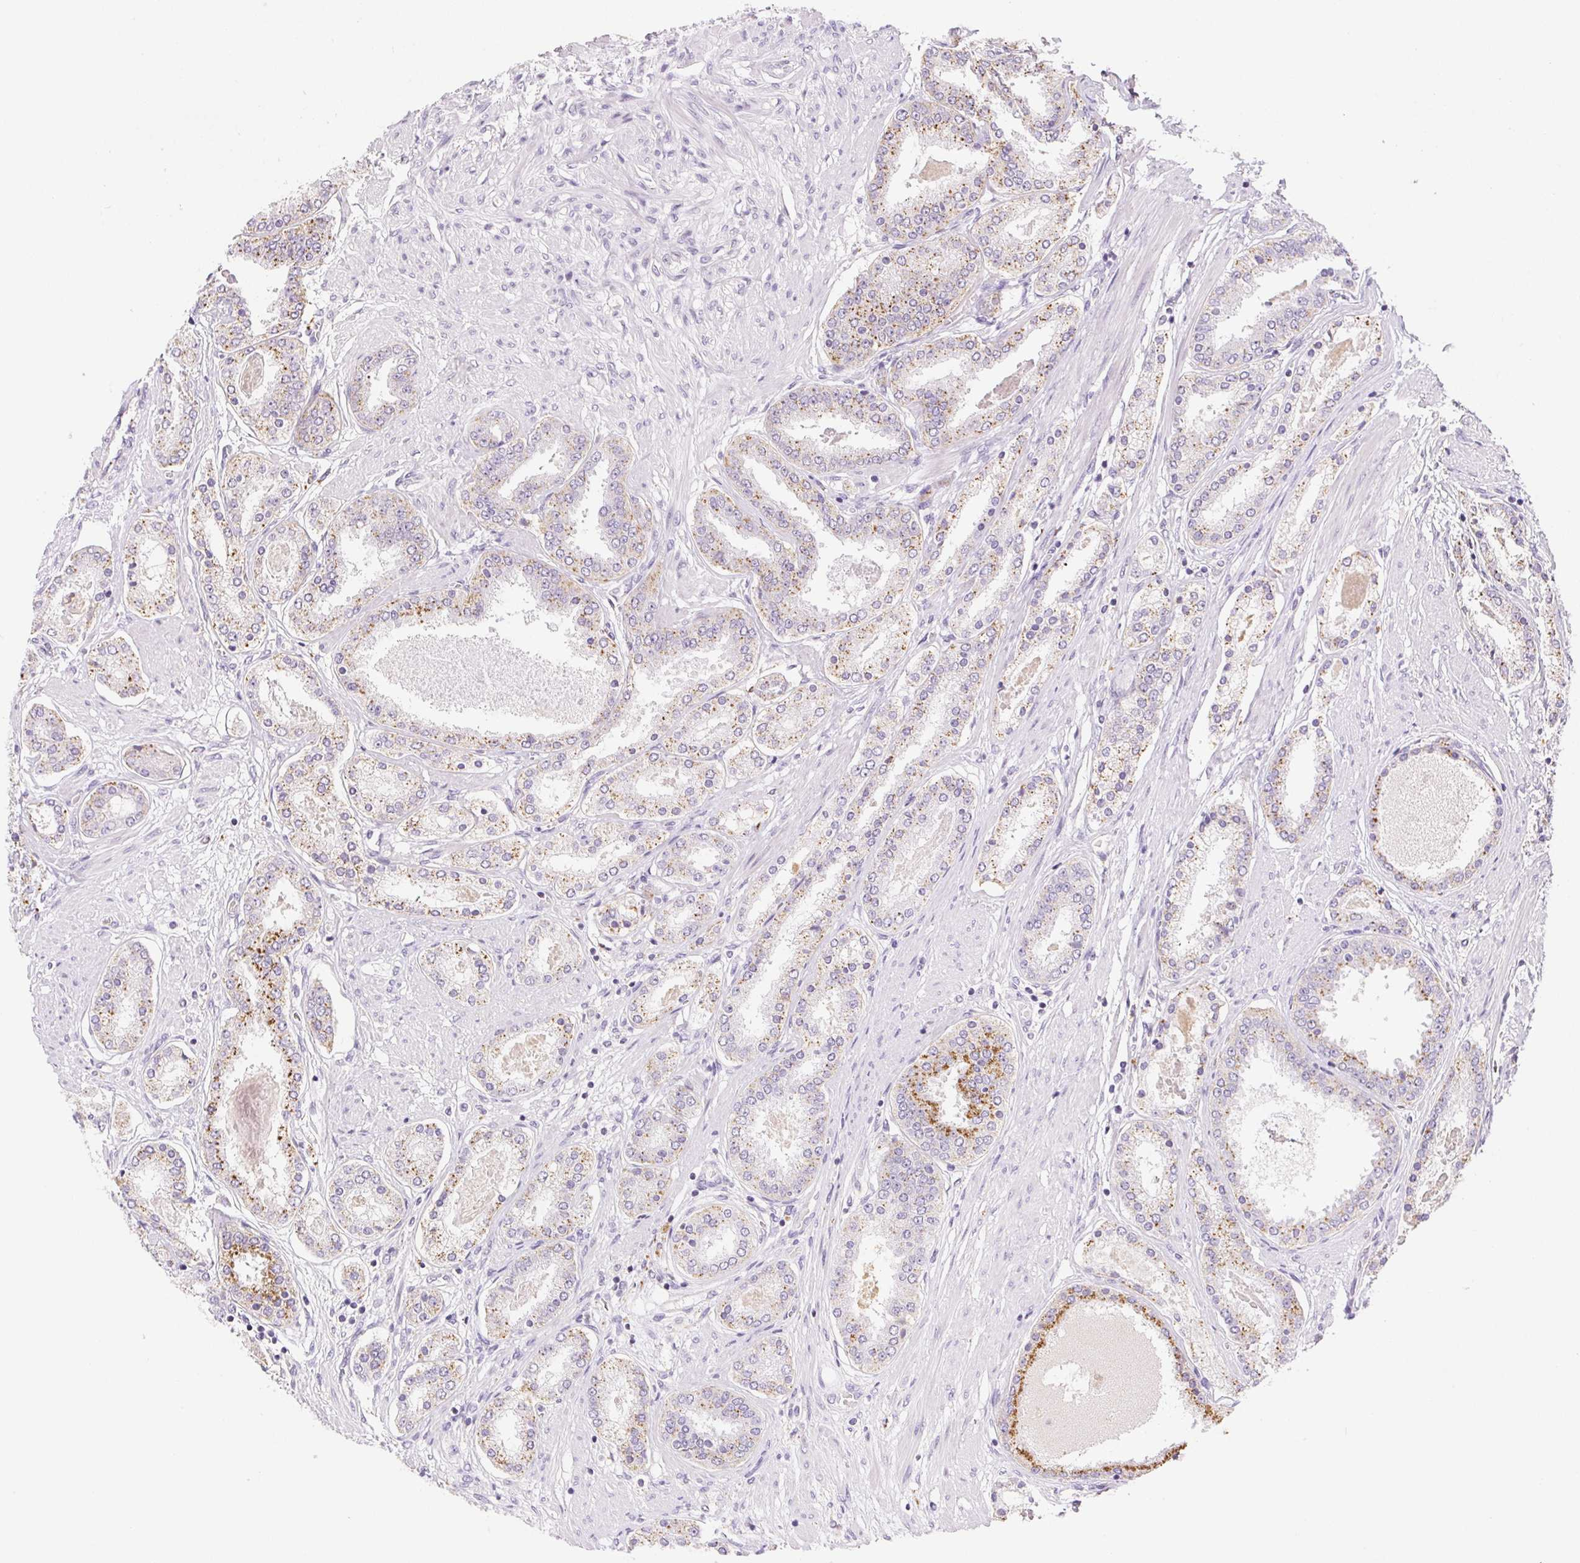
{"staining": {"intensity": "moderate", "quantity": "25%-75%", "location": "cytoplasmic/membranous"}, "tissue": "prostate cancer", "cell_type": "Tumor cells", "image_type": "cancer", "snomed": [{"axis": "morphology", "description": "Adenocarcinoma, High grade"}, {"axis": "topography", "description": "Prostate"}], "caption": "A micrograph showing moderate cytoplasmic/membranous staining in approximately 25%-75% of tumor cells in prostate cancer (adenocarcinoma (high-grade)), as visualized by brown immunohistochemical staining.", "gene": "LIPA", "patient": {"sex": "male", "age": 63}}